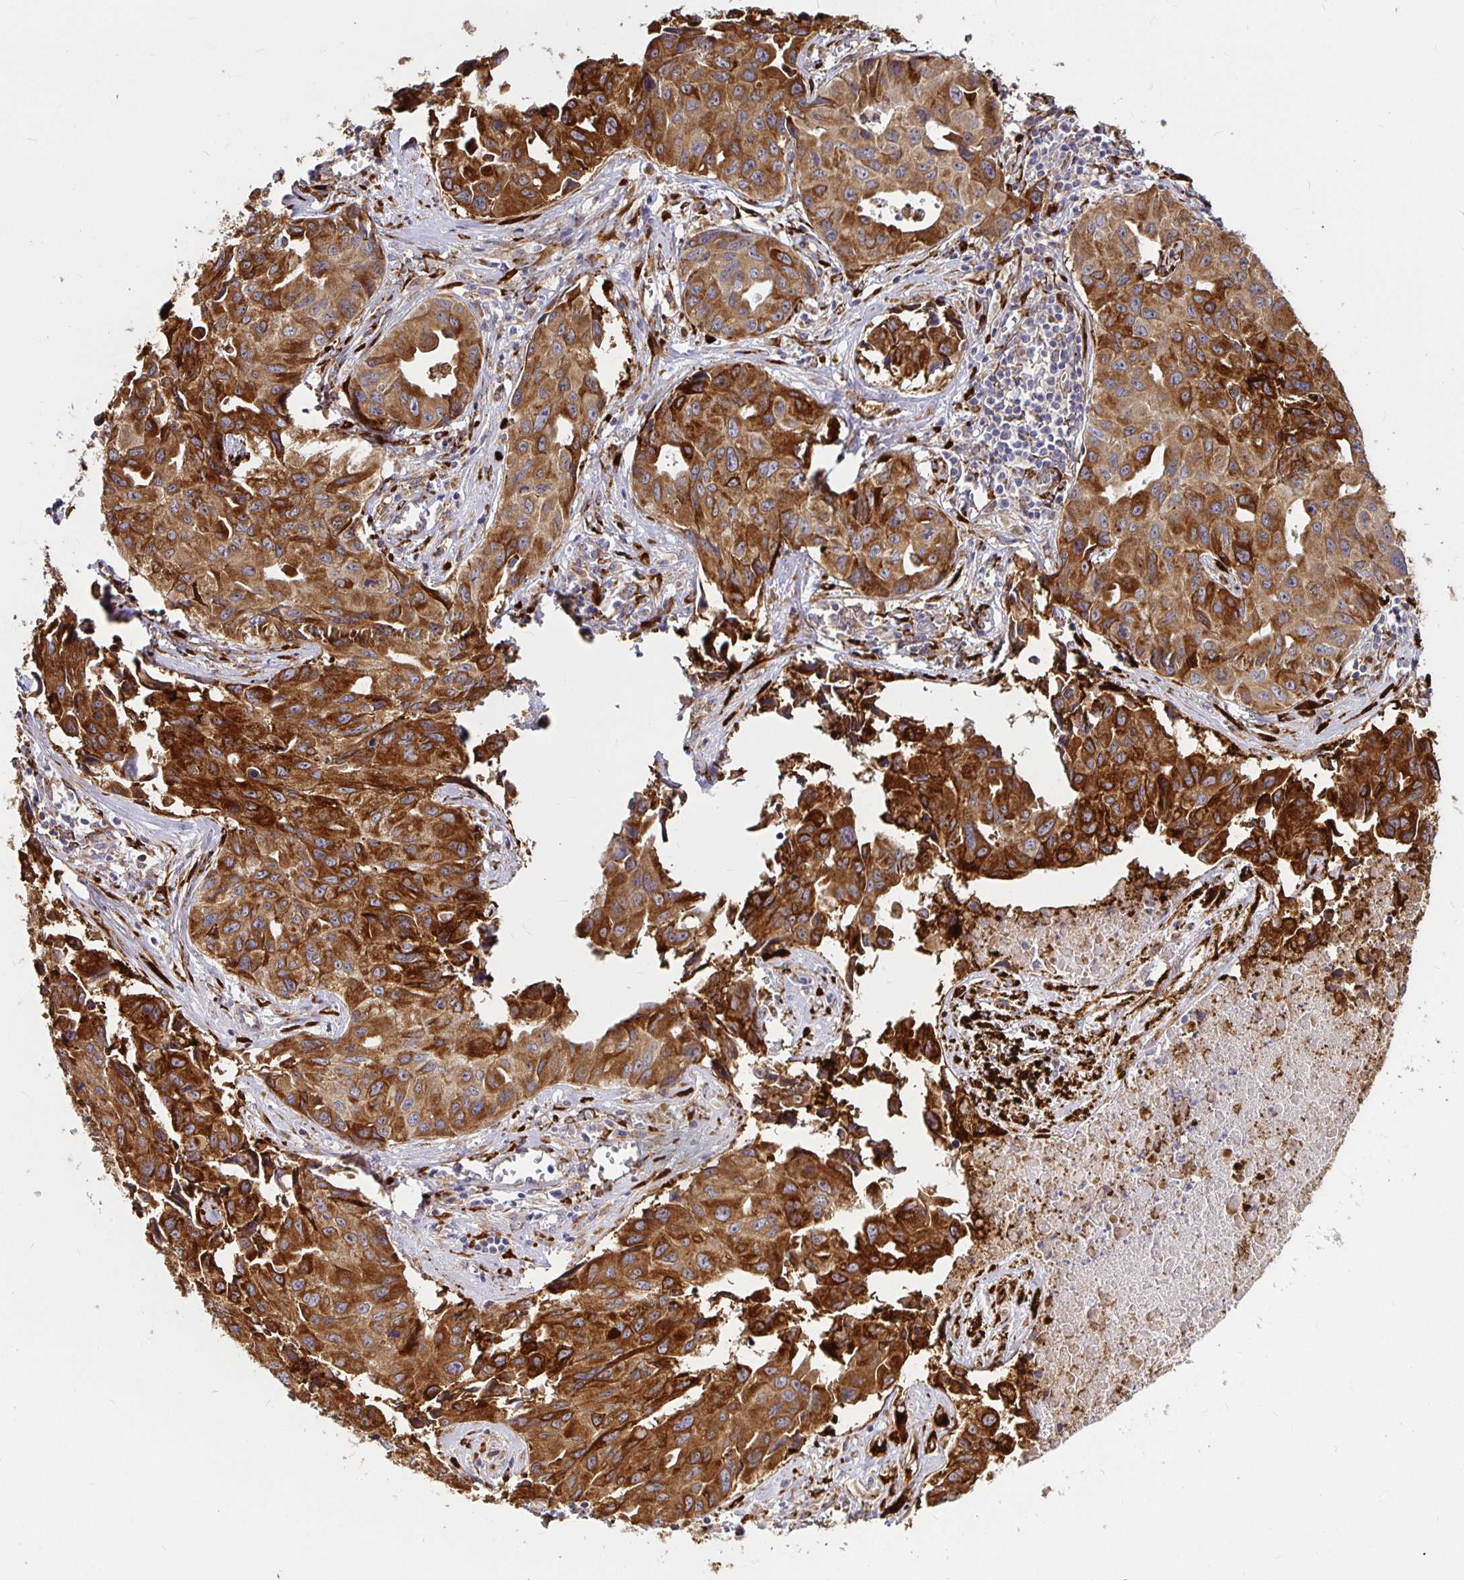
{"staining": {"intensity": "strong", "quantity": ">75%", "location": "cytoplasmic/membranous"}, "tissue": "lung cancer", "cell_type": "Tumor cells", "image_type": "cancer", "snomed": [{"axis": "morphology", "description": "Adenocarcinoma, NOS"}, {"axis": "topography", "description": "Lymph node"}, {"axis": "topography", "description": "Lung"}], "caption": "A histopathology image of lung adenocarcinoma stained for a protein demonstrates strong cytoplasmic/membranous brown staining in tumor cells. (DAB (3,3'-diaminobenzidine) IHC with brightfield microscopy, high magnification).", "gene": "P4HA2", "patient": {"sex": "male", "age": 64}}